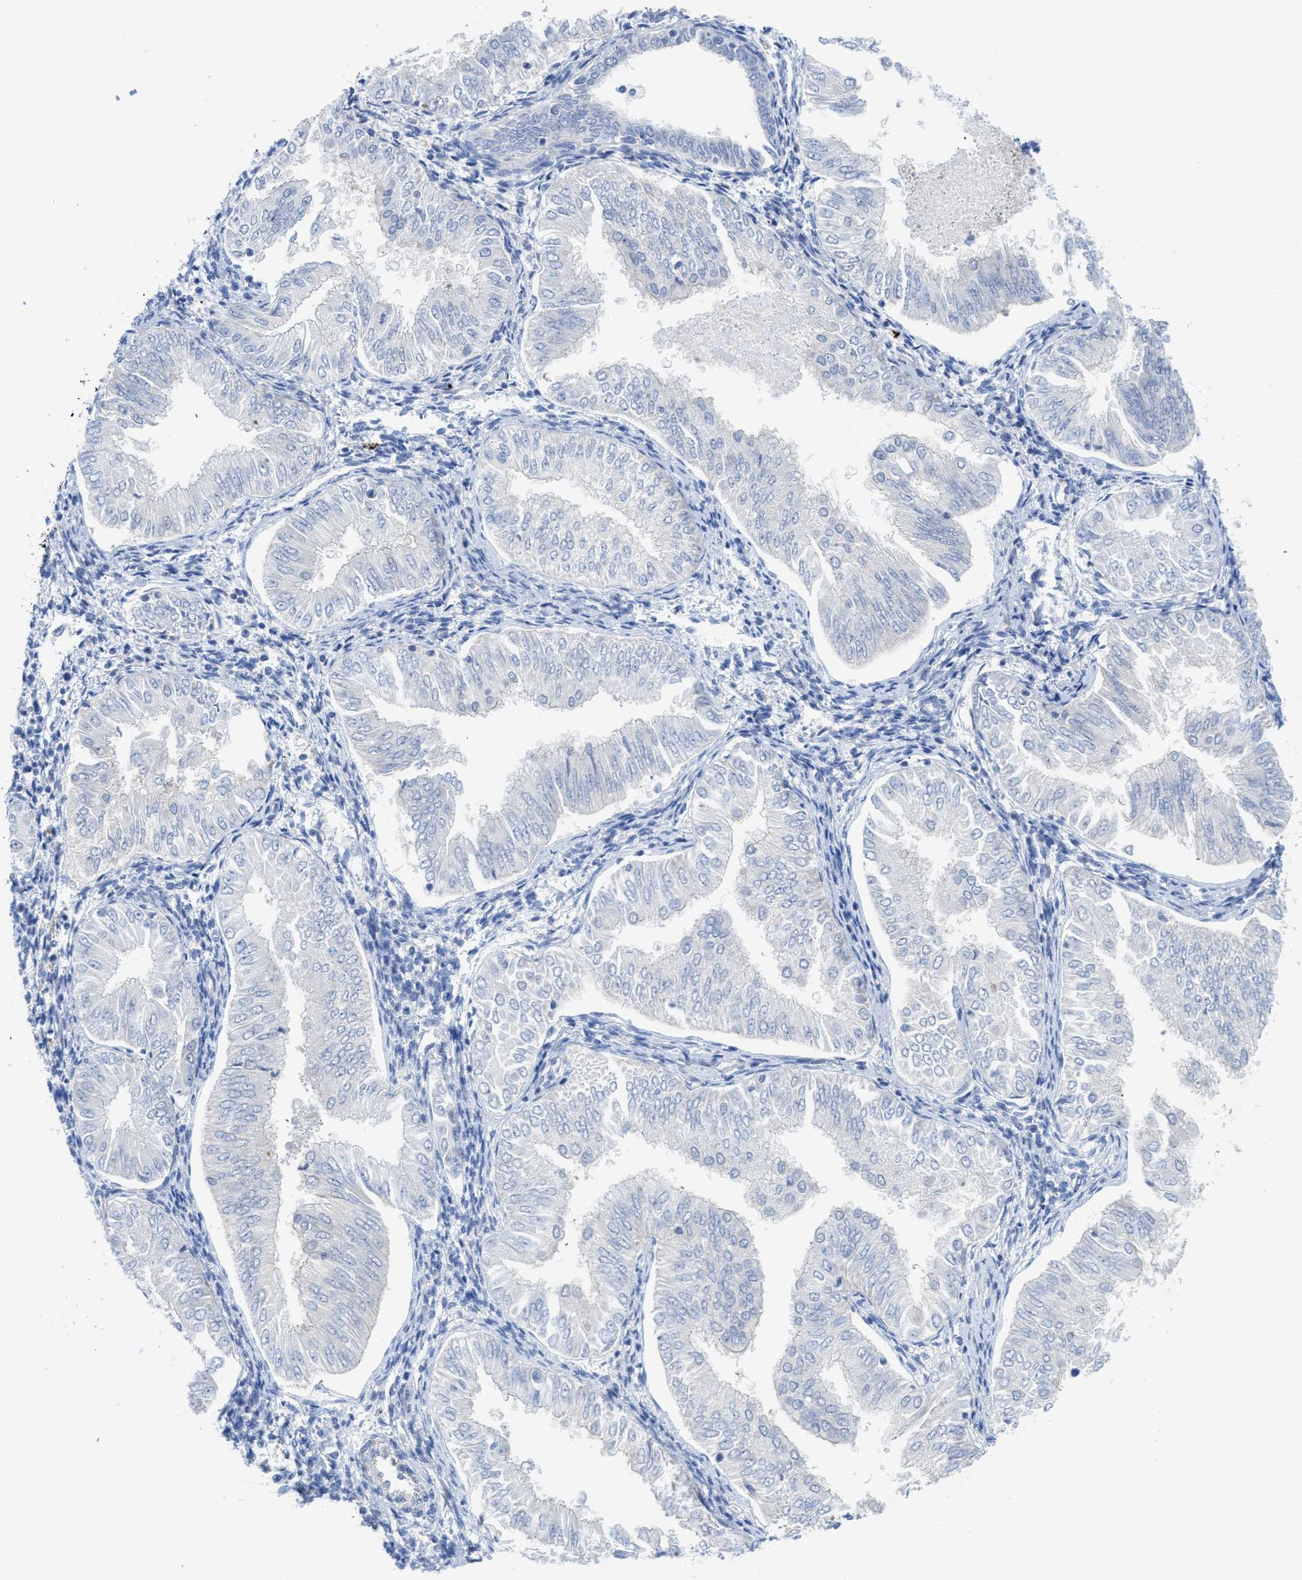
{"staining": {"intensity": "negative", "quantity": "none", "location": "none"}, "tissue": "endometrial cancer", "cell_type": "Tumor cells", "image_type": "cancer", "snomed": [{"axis": "morphology", "description": "Adenocarcinoma, NOS"}, {"axis": "topography", "description": "Endometrium"}], "caption": "Immunohistochemistry (IHC) histopathology image of human endometrial adenocarcinoma stained for a protein (brown), which reveals no positivity in tumor cells. (DAB immunohistochemistry, high magnification).", "gene": "MYL3", "patient": {"sex": "female", "age": 53}}